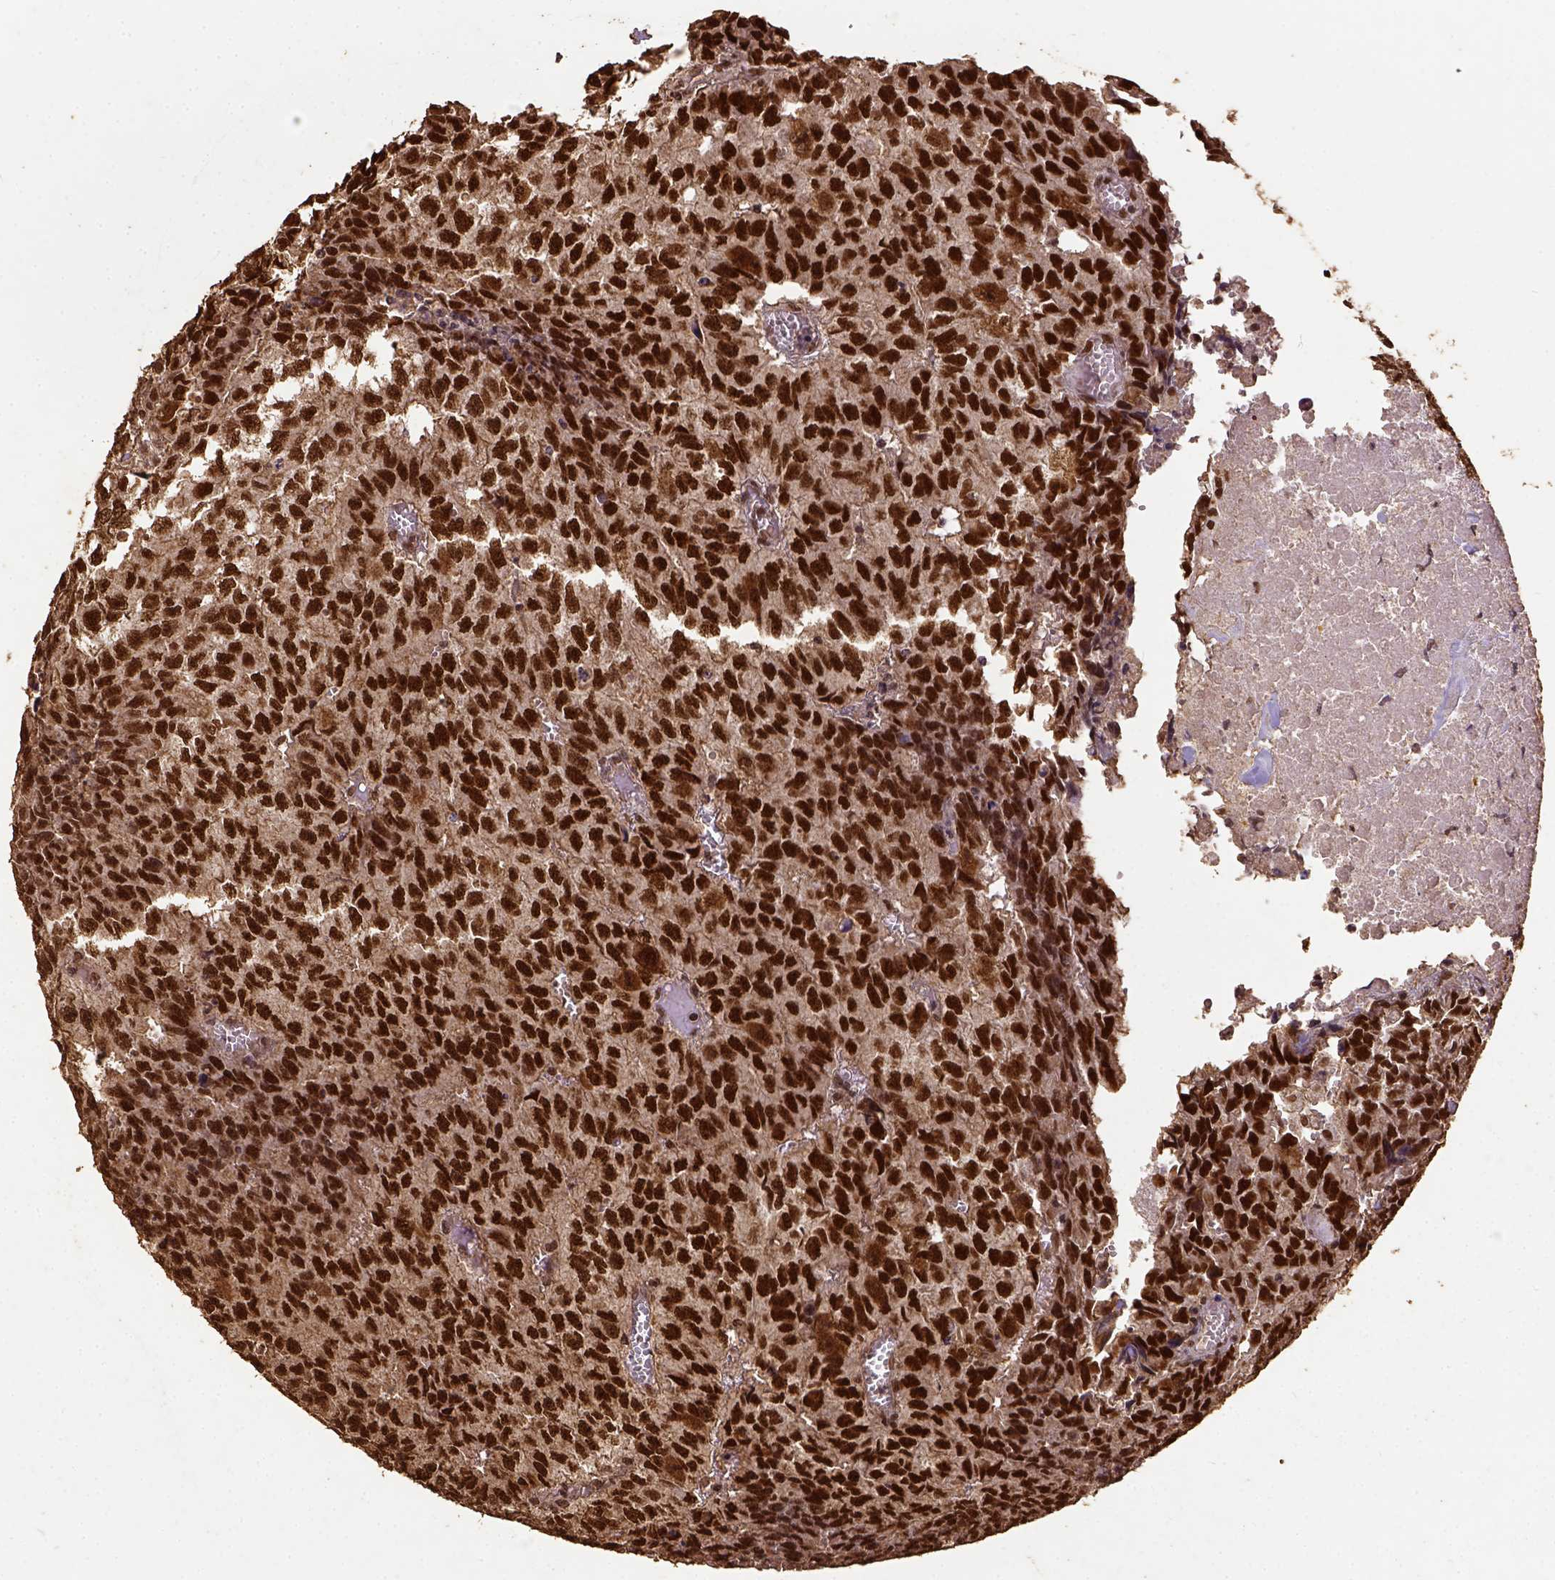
{"staining": {"intensity": "strong", "quantity": ">75%", "location": "nuclear"}, "tissue": "testis cancer", "cell_type": "Tumor cells", "image_type": "cancer", "snomed": [{"axis": "morphology", "description": "Carcinoma, Embryonal, NOS"}, {"axis": "morphology", "description": "Teratoma, malignant, NOS"}, {"axis": "topography", "description": "Testis"}], "caption": "This photomicrograph demonstrates IHC staining of human embryonal carcinoma (testis), with high strong nuclear positivity in approximately >75% of tumor cells.", "gene": "NACC1", "patient": {"sex": "male", "age": 24}}